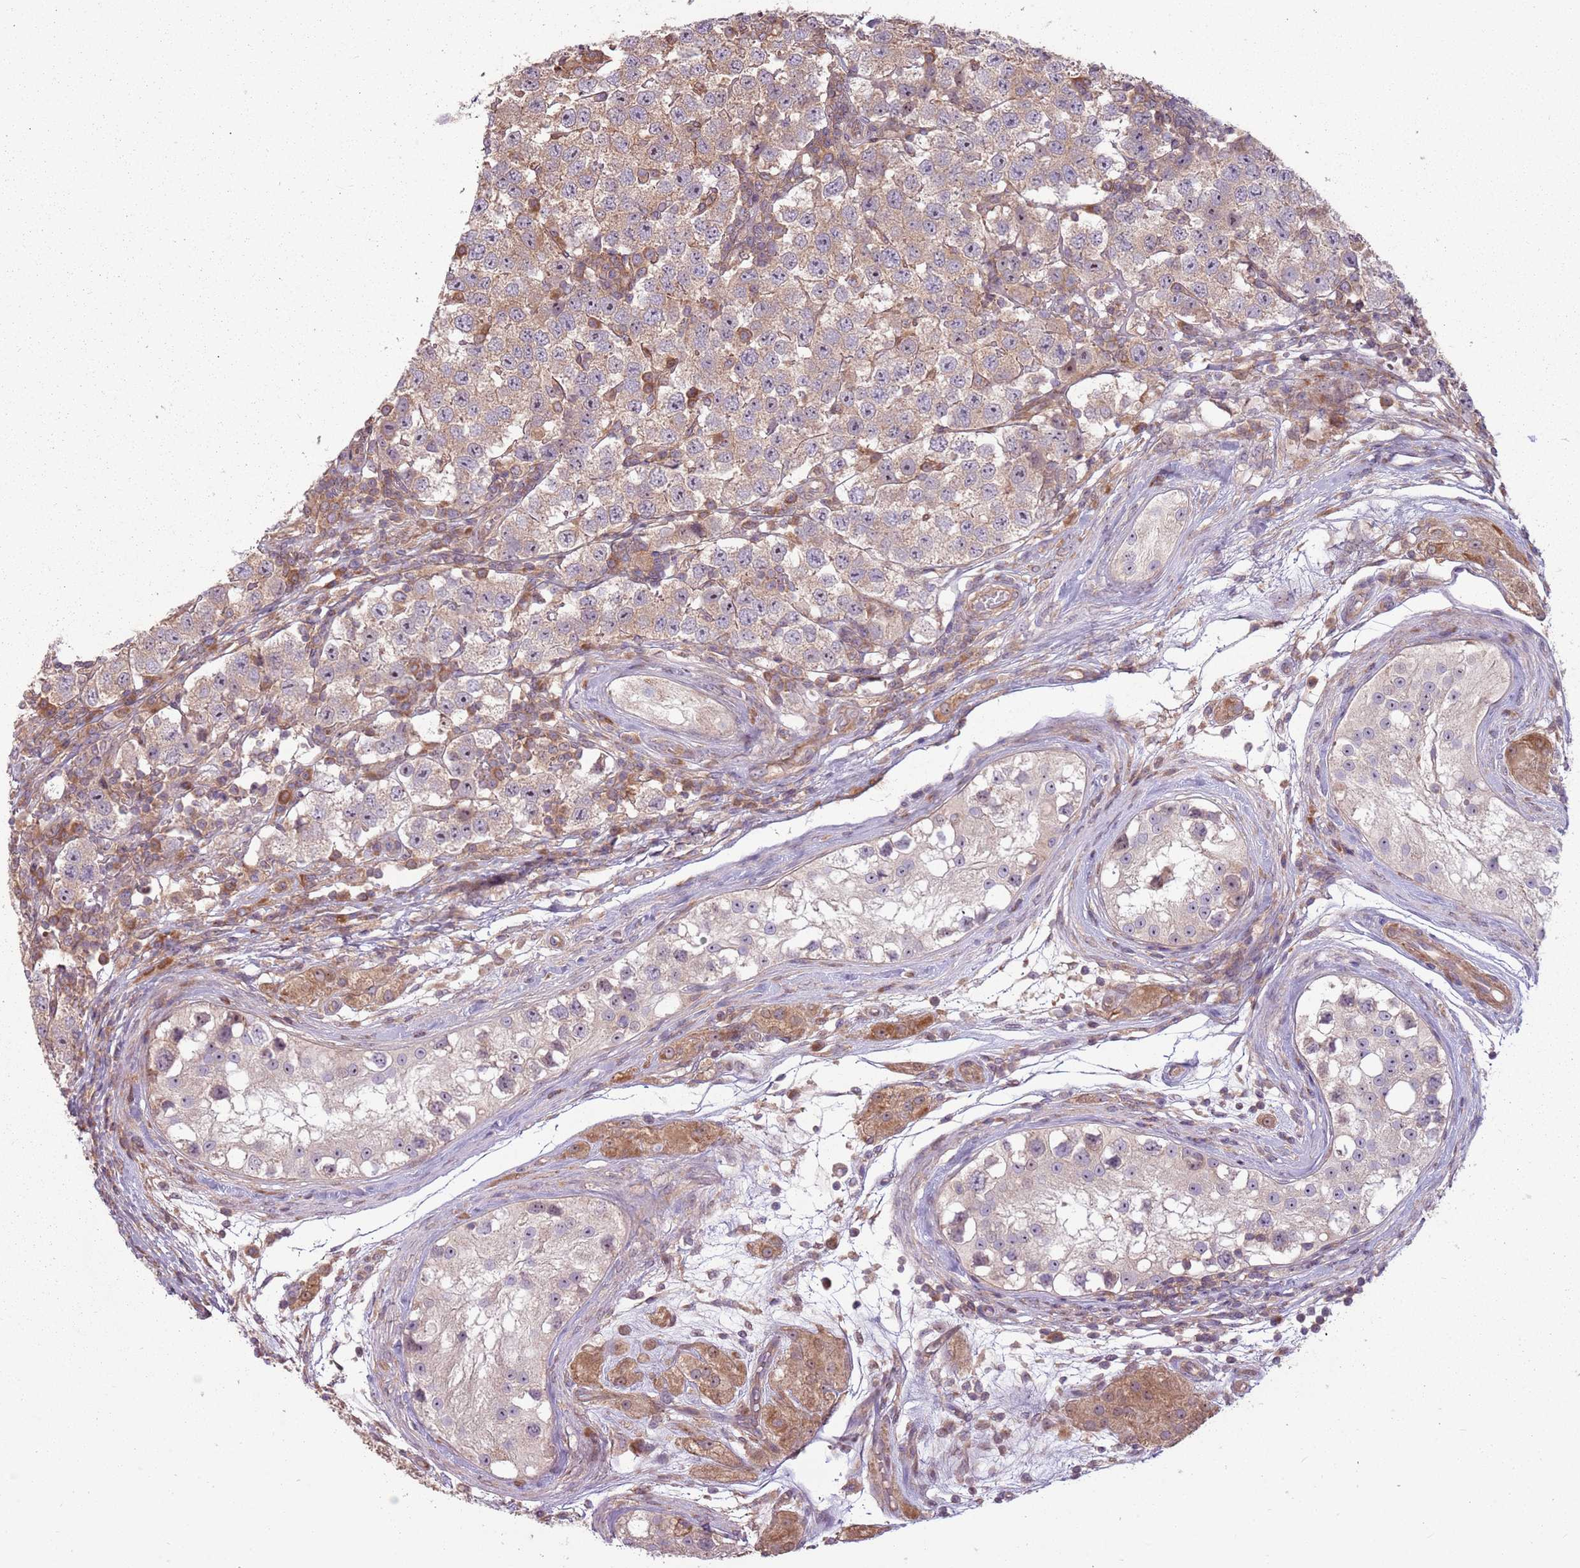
{"staining": {"intensity": "weak", "quantity": "25%-75%", "location": "cytoplasmic/membranous"}, "tissue": "testis cancer", "cell_type": "Tumor cells", "image_type": "cancer", "snomed": [{"axis": "morphology", "description": "Seminoma, NOS"}, {"axis": "topography", "description": "Testis"}], "caption": "Immunohistochemical staining of testis cancer demonstrates low levels of weak cytoplasmic/membranous protein positivity in about 25%-75% of tumor cells.", "gene": "RPL21", "patient": {"sex": "male", "age": 34}}